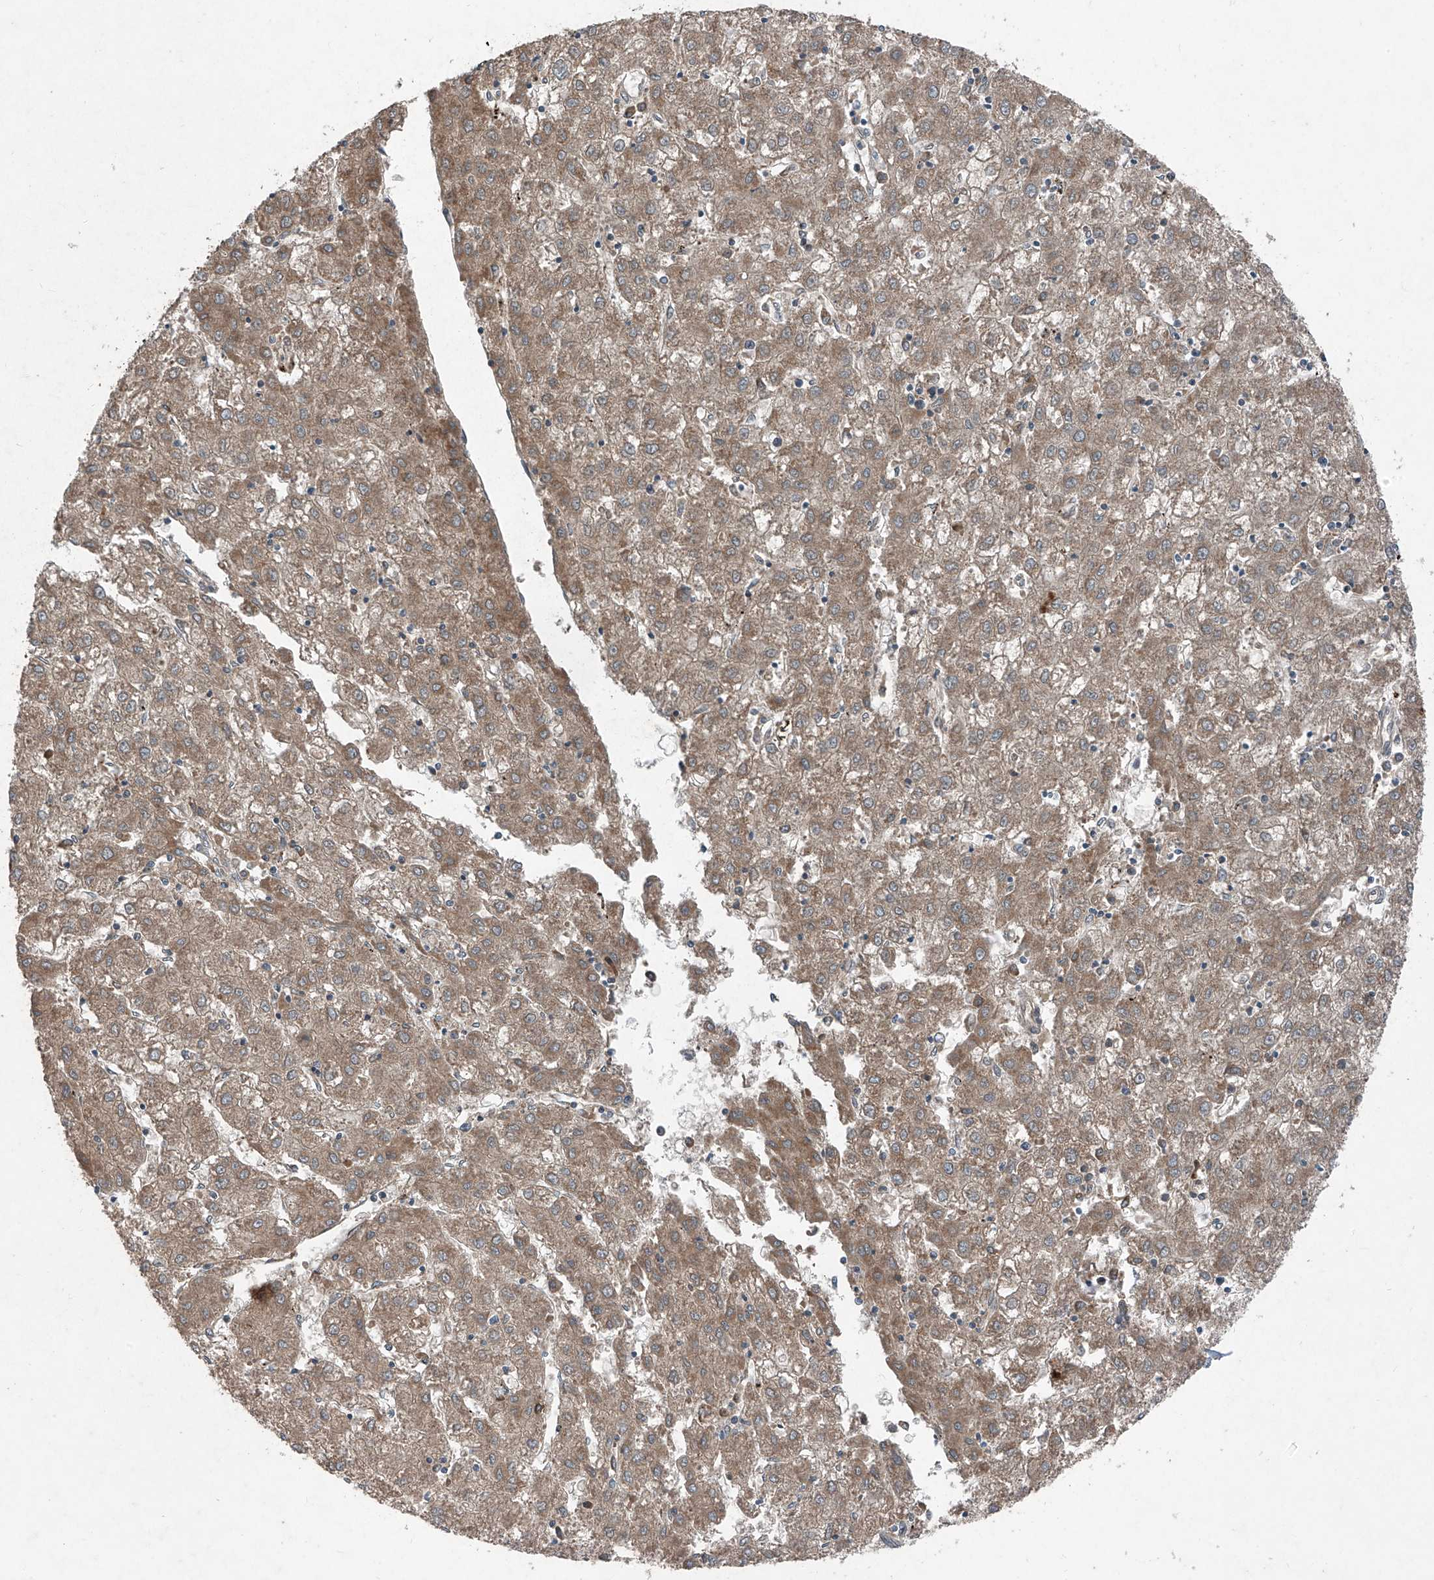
{"staining": {"intensity": "weak", "quantity": ">75%", "location": "cytoplasmic/membranous"}, "tissue": "liver cancer", "cell_type": "Tumor cells", "image_type": "cancer", "snomed": [{"axis": "morphology", "description": "Carcinoma, Hepatocellular, NOS"}, {"axis": "topography", "description": "Liver"}], "caption": "Protein staining of liver cancer tissue reveals weak cytoplasmic/membranous expression in about >75% of tumor cells. (Stains: DAB in brown, nuclei in blue, Microscopy: brightfield microscopy at high magnification).", "gene": "FOXRED2", "patient": {"sex": "male", "age": 72}}